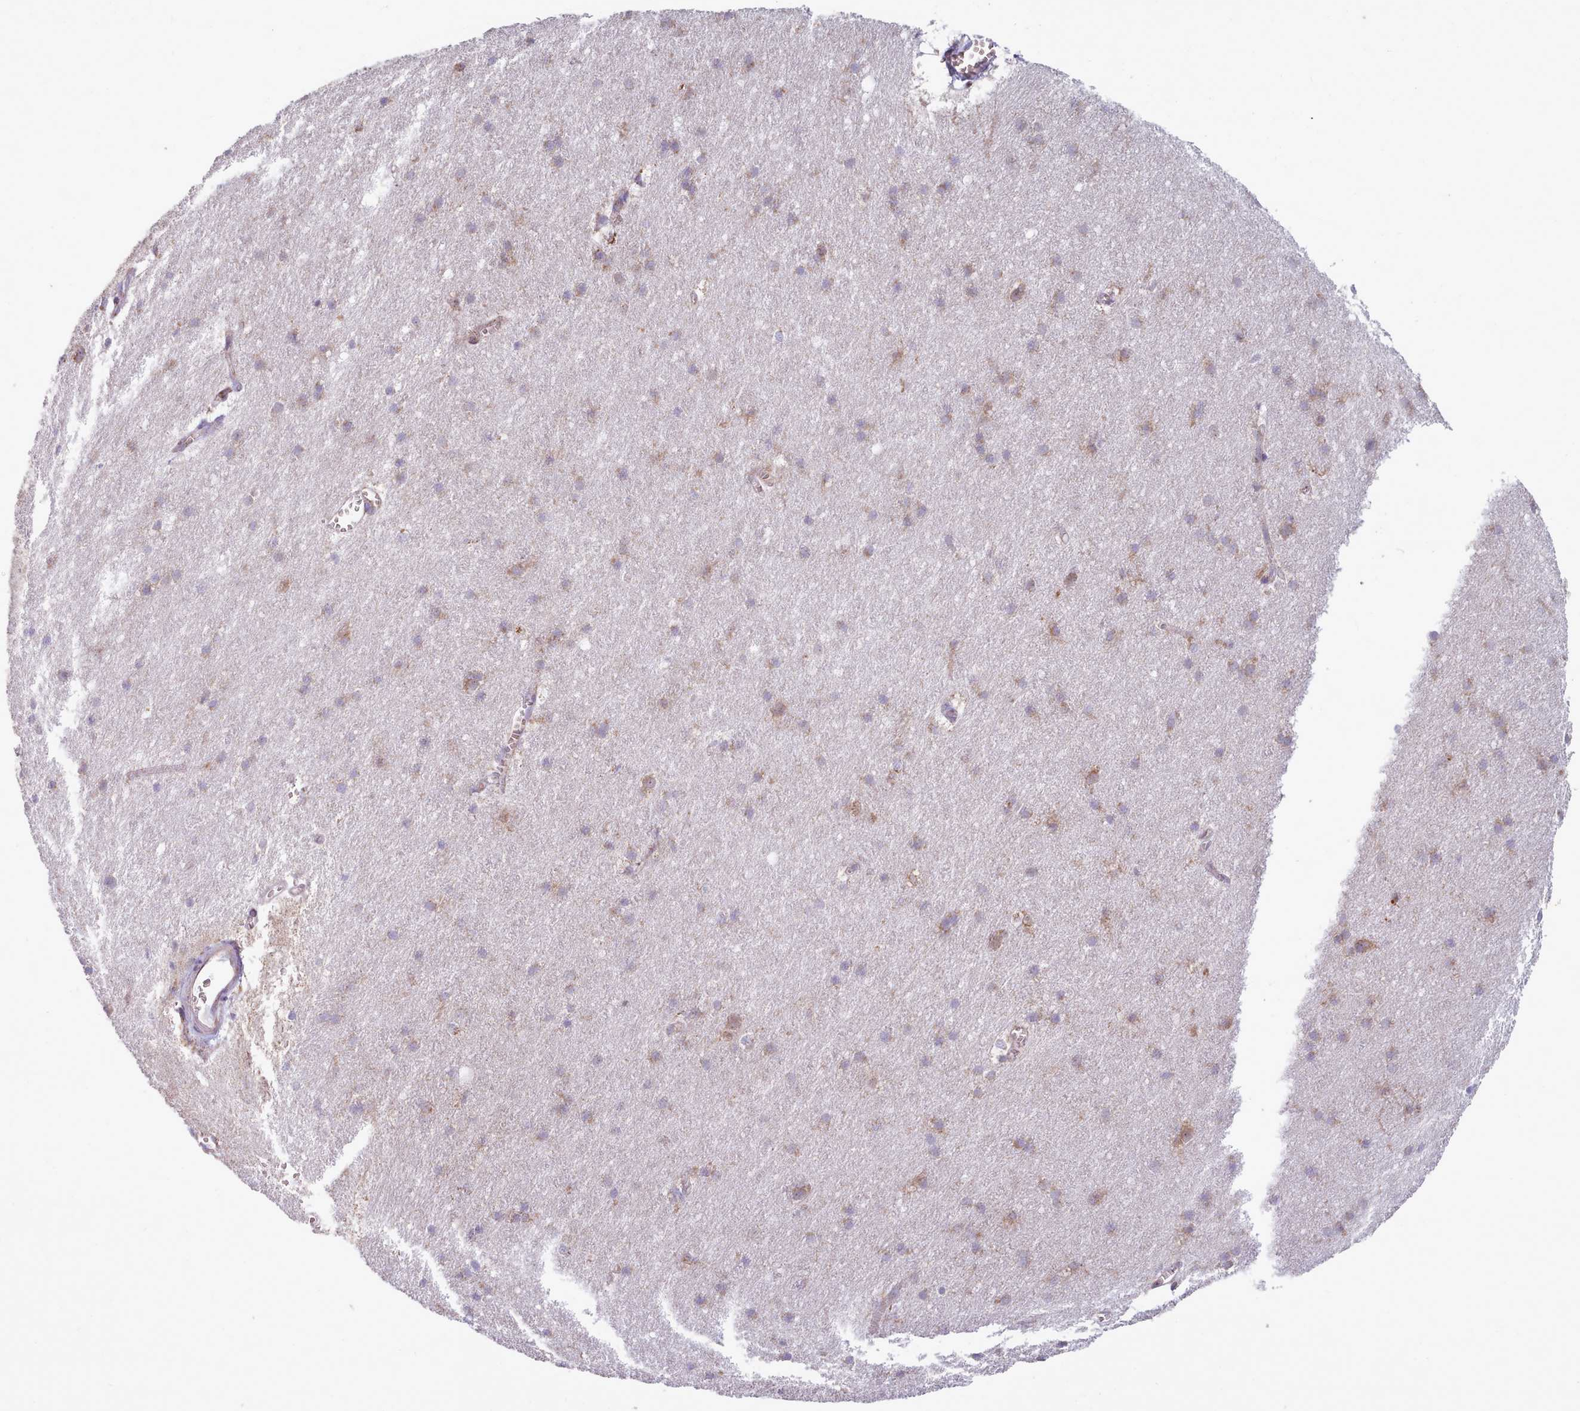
{"staining": {"intensity": "weak", "quantity": "<25%", "location": "cytoplasmic/membranous"}, "tissue": "cerebral cortex", "cell_type": "Endothelial cells", "image_type": "normal", "snomed": [{"axis": "morphology", "description": "Normal tissue, NOS"}, {"axis": "topography", "description": "Cerebral cortex"}], "caption": "Immunohistochemistry (IHC) micrograph of unremarkable cerebral cortex: cerebral cortex stained with DAB (3,3'-diaminobenzidine) displays no significant protein positivity in endothelial cells.", "gene": "SRP54", "patient": {"sex": "male", "age": 54}}